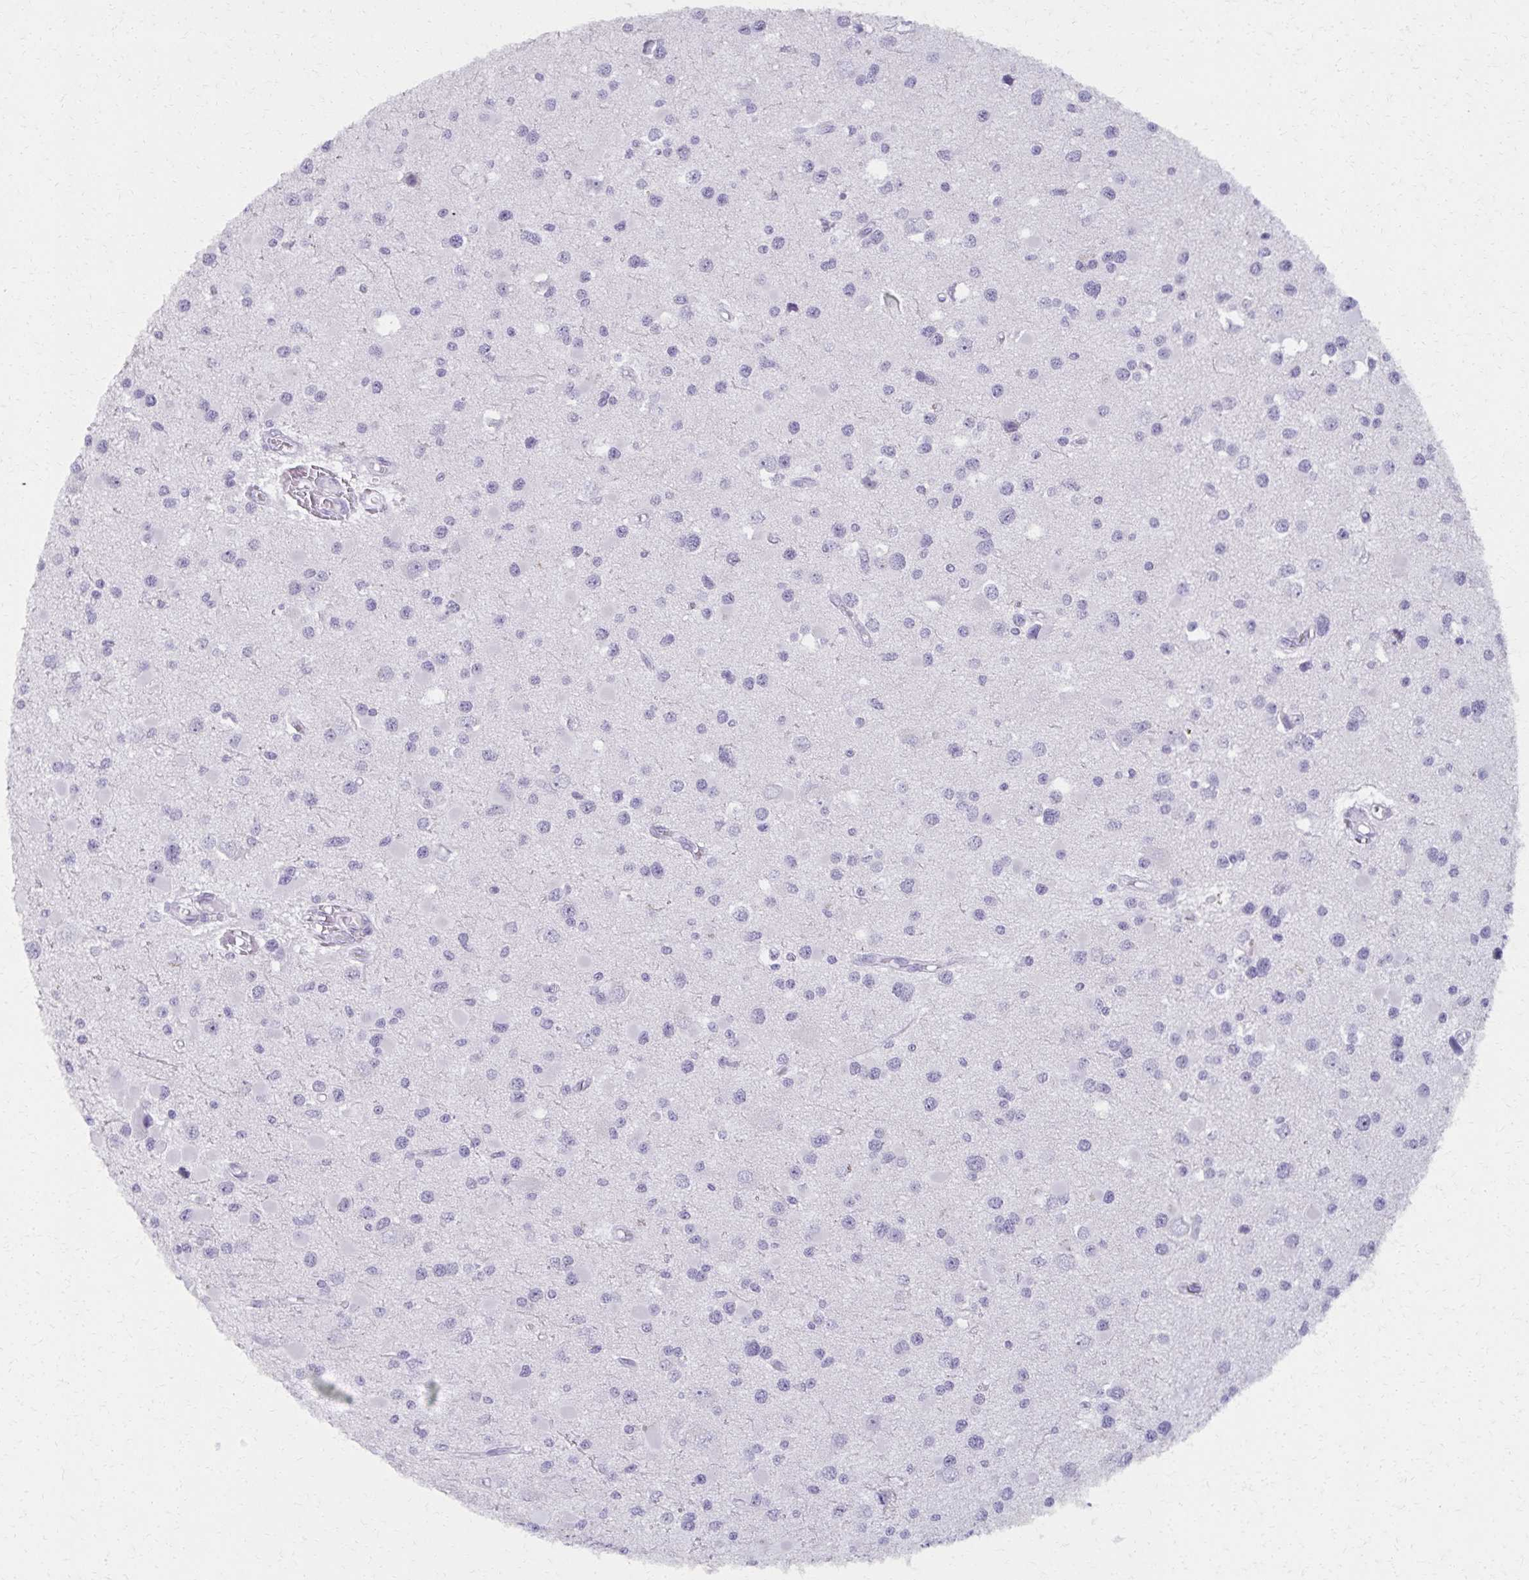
{"staining": {"intensity": "negative", "quantity": "none", "location": "none"}, "tissue": "glioma", "cell_type": "Tumor cells", "image_type": "cancer", "snomed": [{"axis": "morphology", "description": "Glioma, malignant, High grade"}, {"axis": "topography", "description": "Brain"}], "caption": "Immunohistochemistry (IHC) micrograph of malignant high-grade glioma stained for a protein (brown), which shows no positivity in tumor cells.", "gene": "MORC4", "patient": {"sex": "male", "age": 54}}